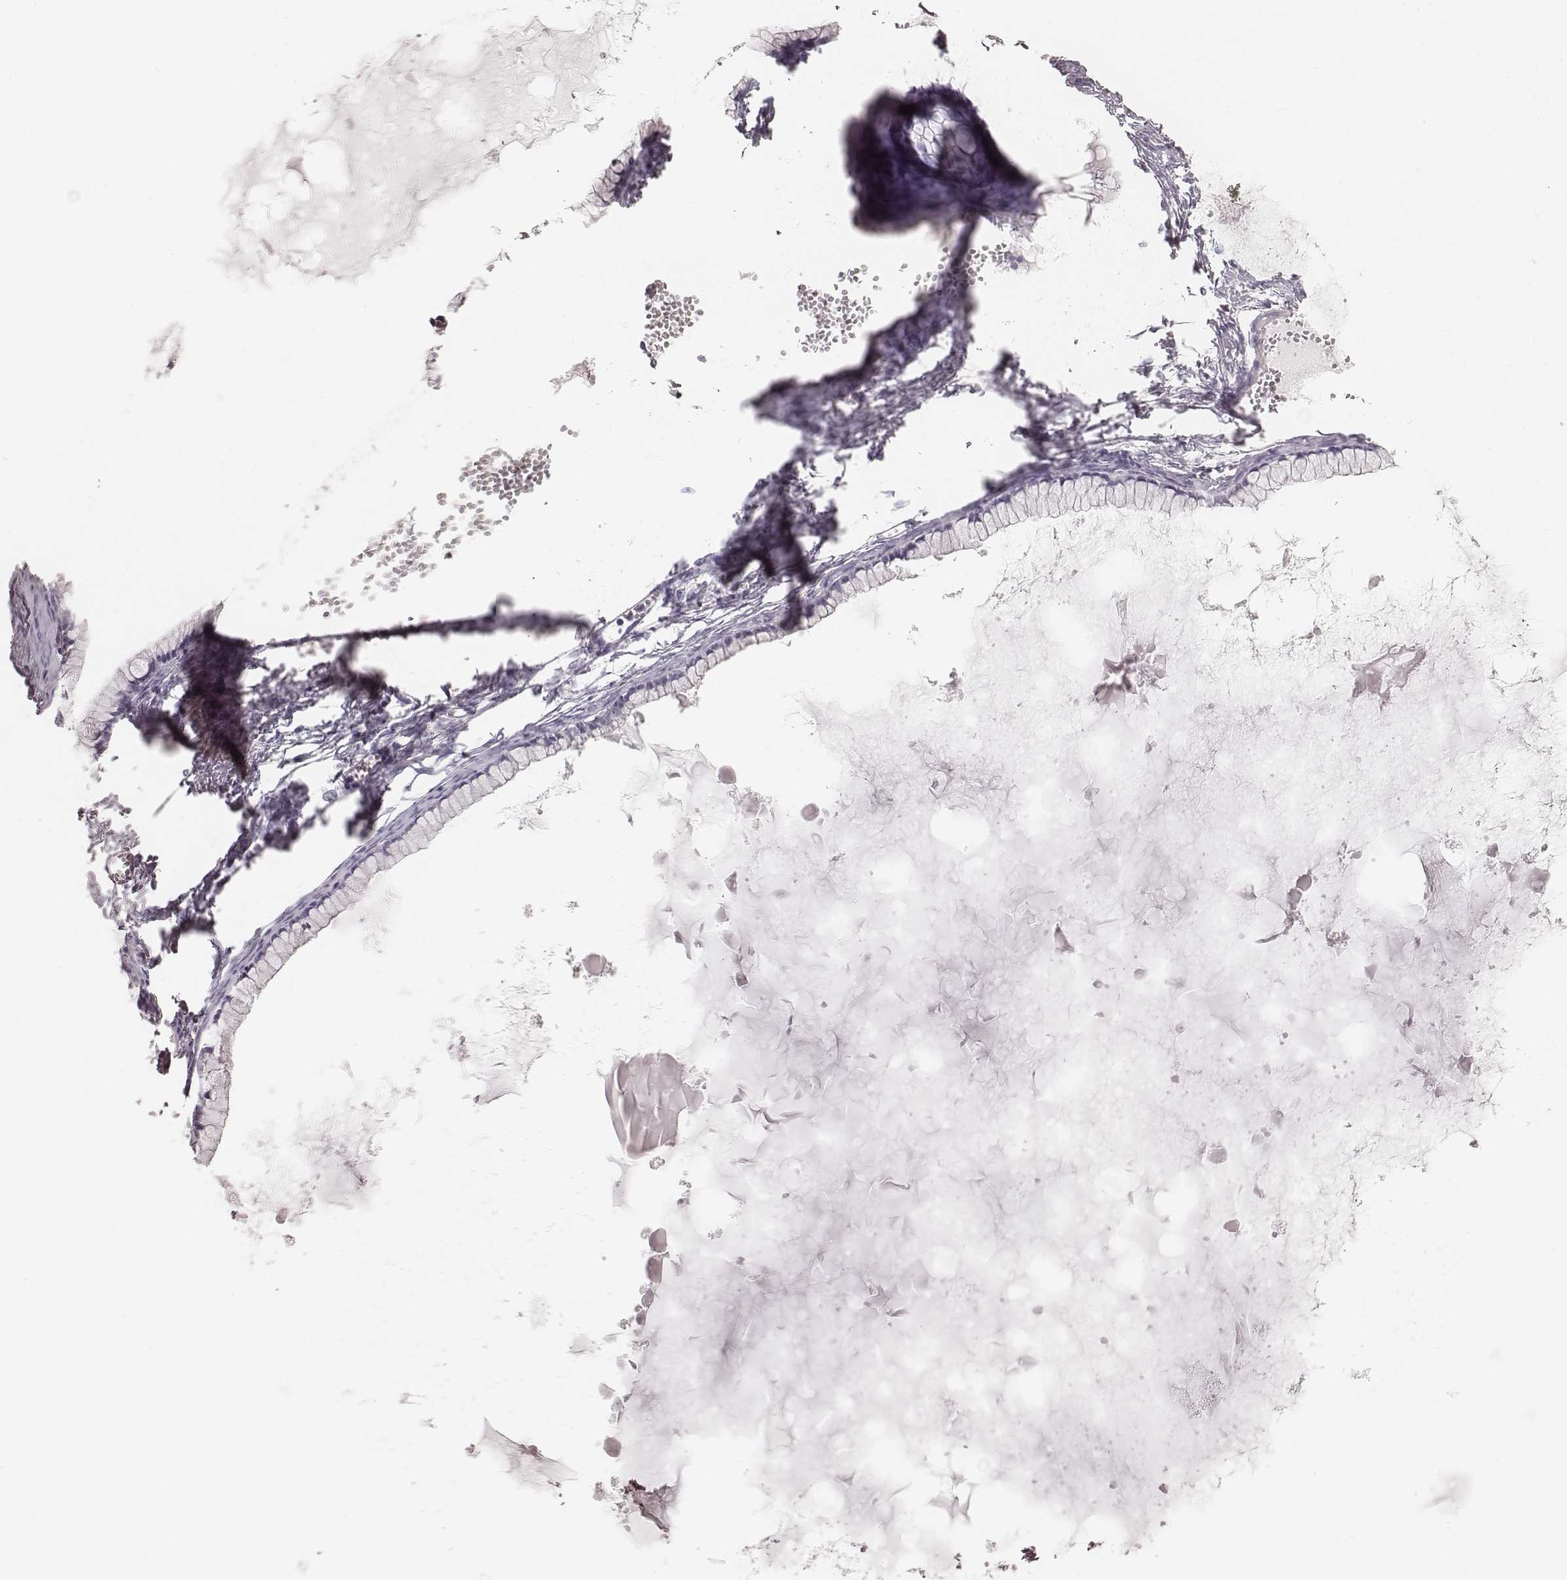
{"staining": {"intensity": "negative", "quantity": "none", "location": "none"}, "tissue": "ovarian cancer", "cell_type": "Tumor cells", "image_type": "cancer", "snomed": [{"axis": "morphology", "description": "Cystadenocarcinoma, mucinous, NOS"}, {"axis": "topography", "description": "Ovary"}], "caption": "Tumor cells are negative for brown protein staining in ovarian cancer (mucinous cystadenocarcinoma).", "gene": "ZP4", "patient": {"sex": "female", "age": 41}}